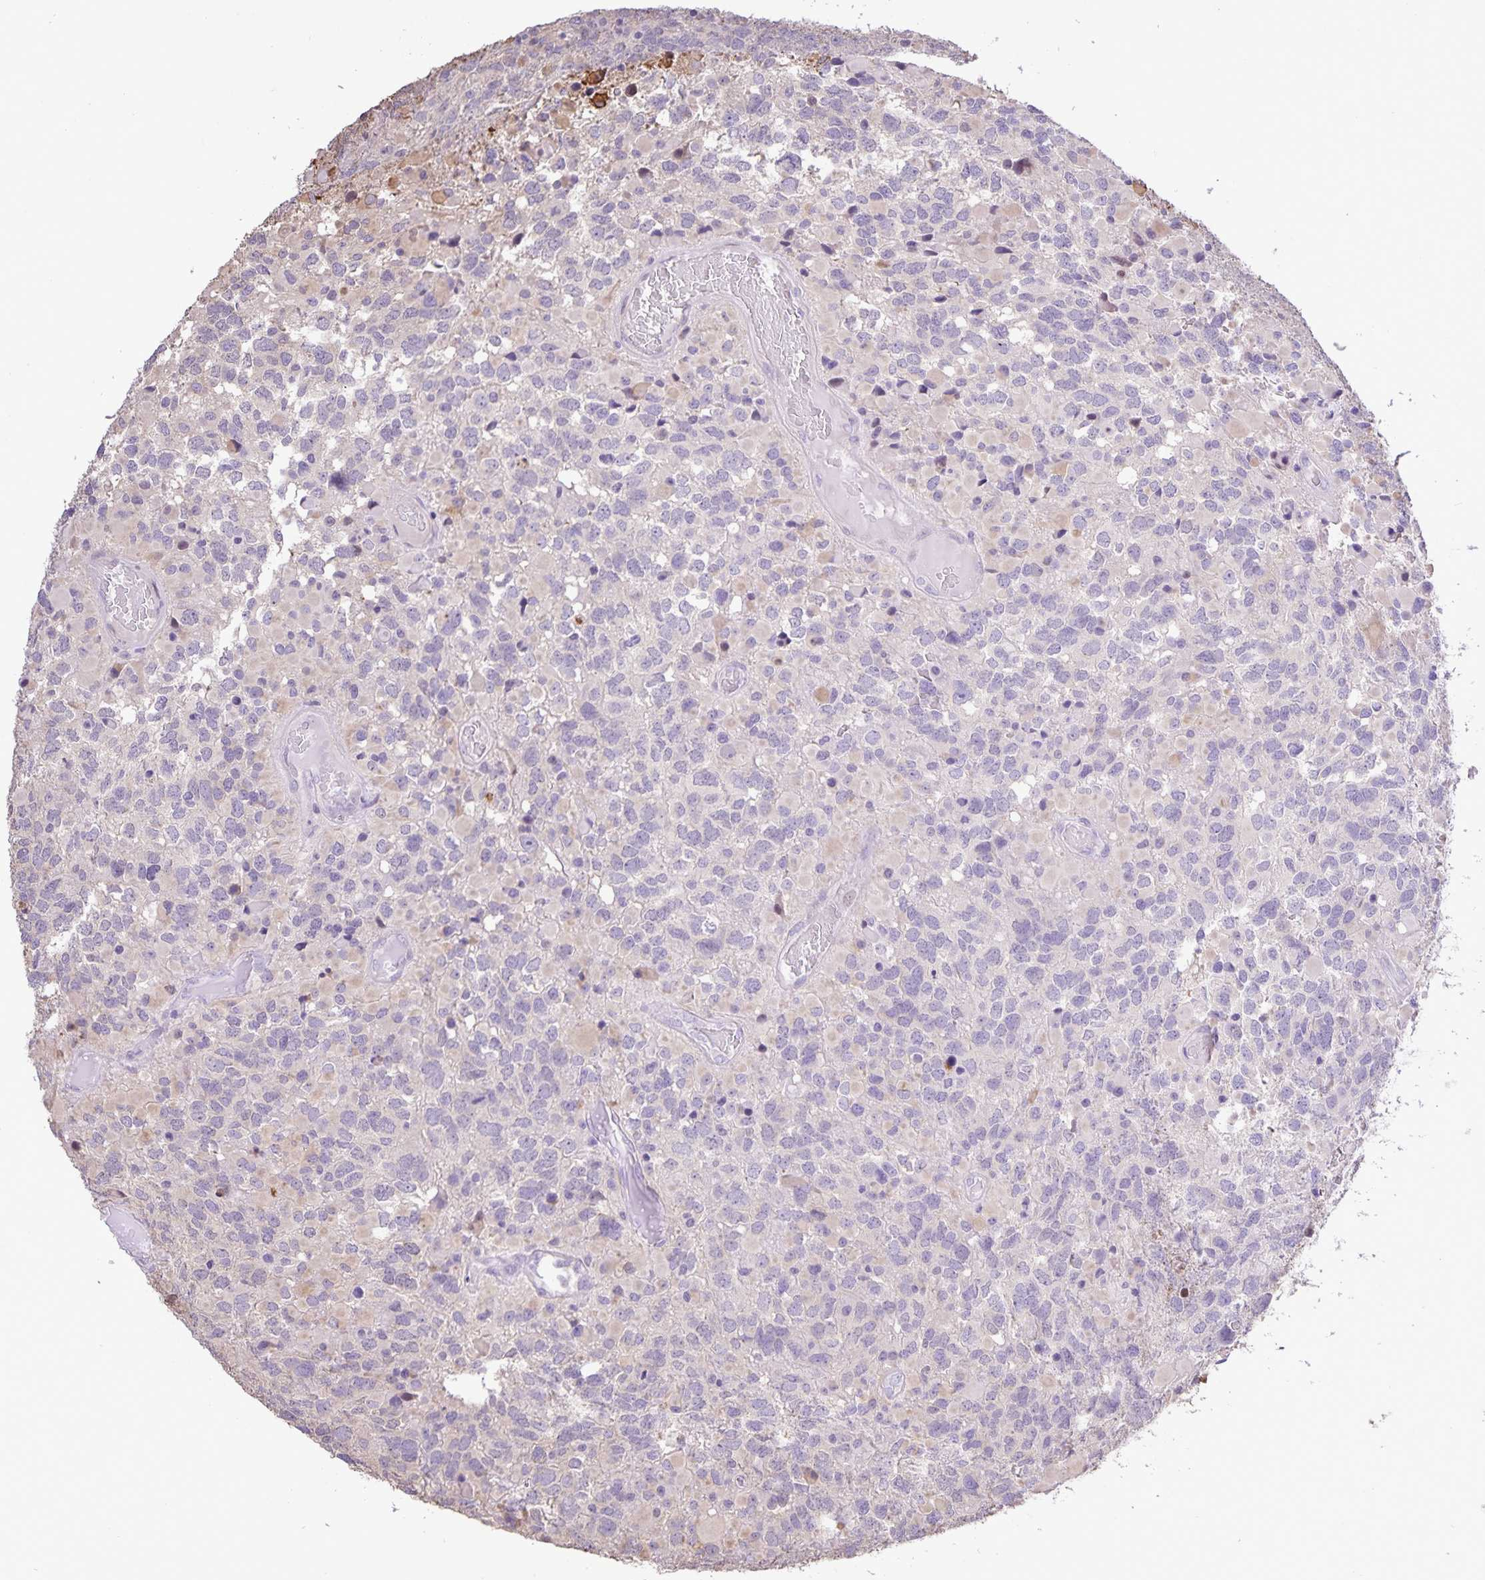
{"staining": {"intensity": "negative", "quantity": "none", "location": "none"}, "tissue": "glioma", "cell_type": "Tumor cells", "image_type": "cancer", "snomed": [{"axis": "morphology", "description": "Glioma, malignant, High grade"}, {"axis": "topography", "description": "Brain"}], "caption": "This is an immunohistochemistry (IHC) photomicrograph of human malignant glioma (high-grade). There is no staining in tumor cells.", "gene": "ONECUT2", "patient": {"sex": "female", "age": 40}}